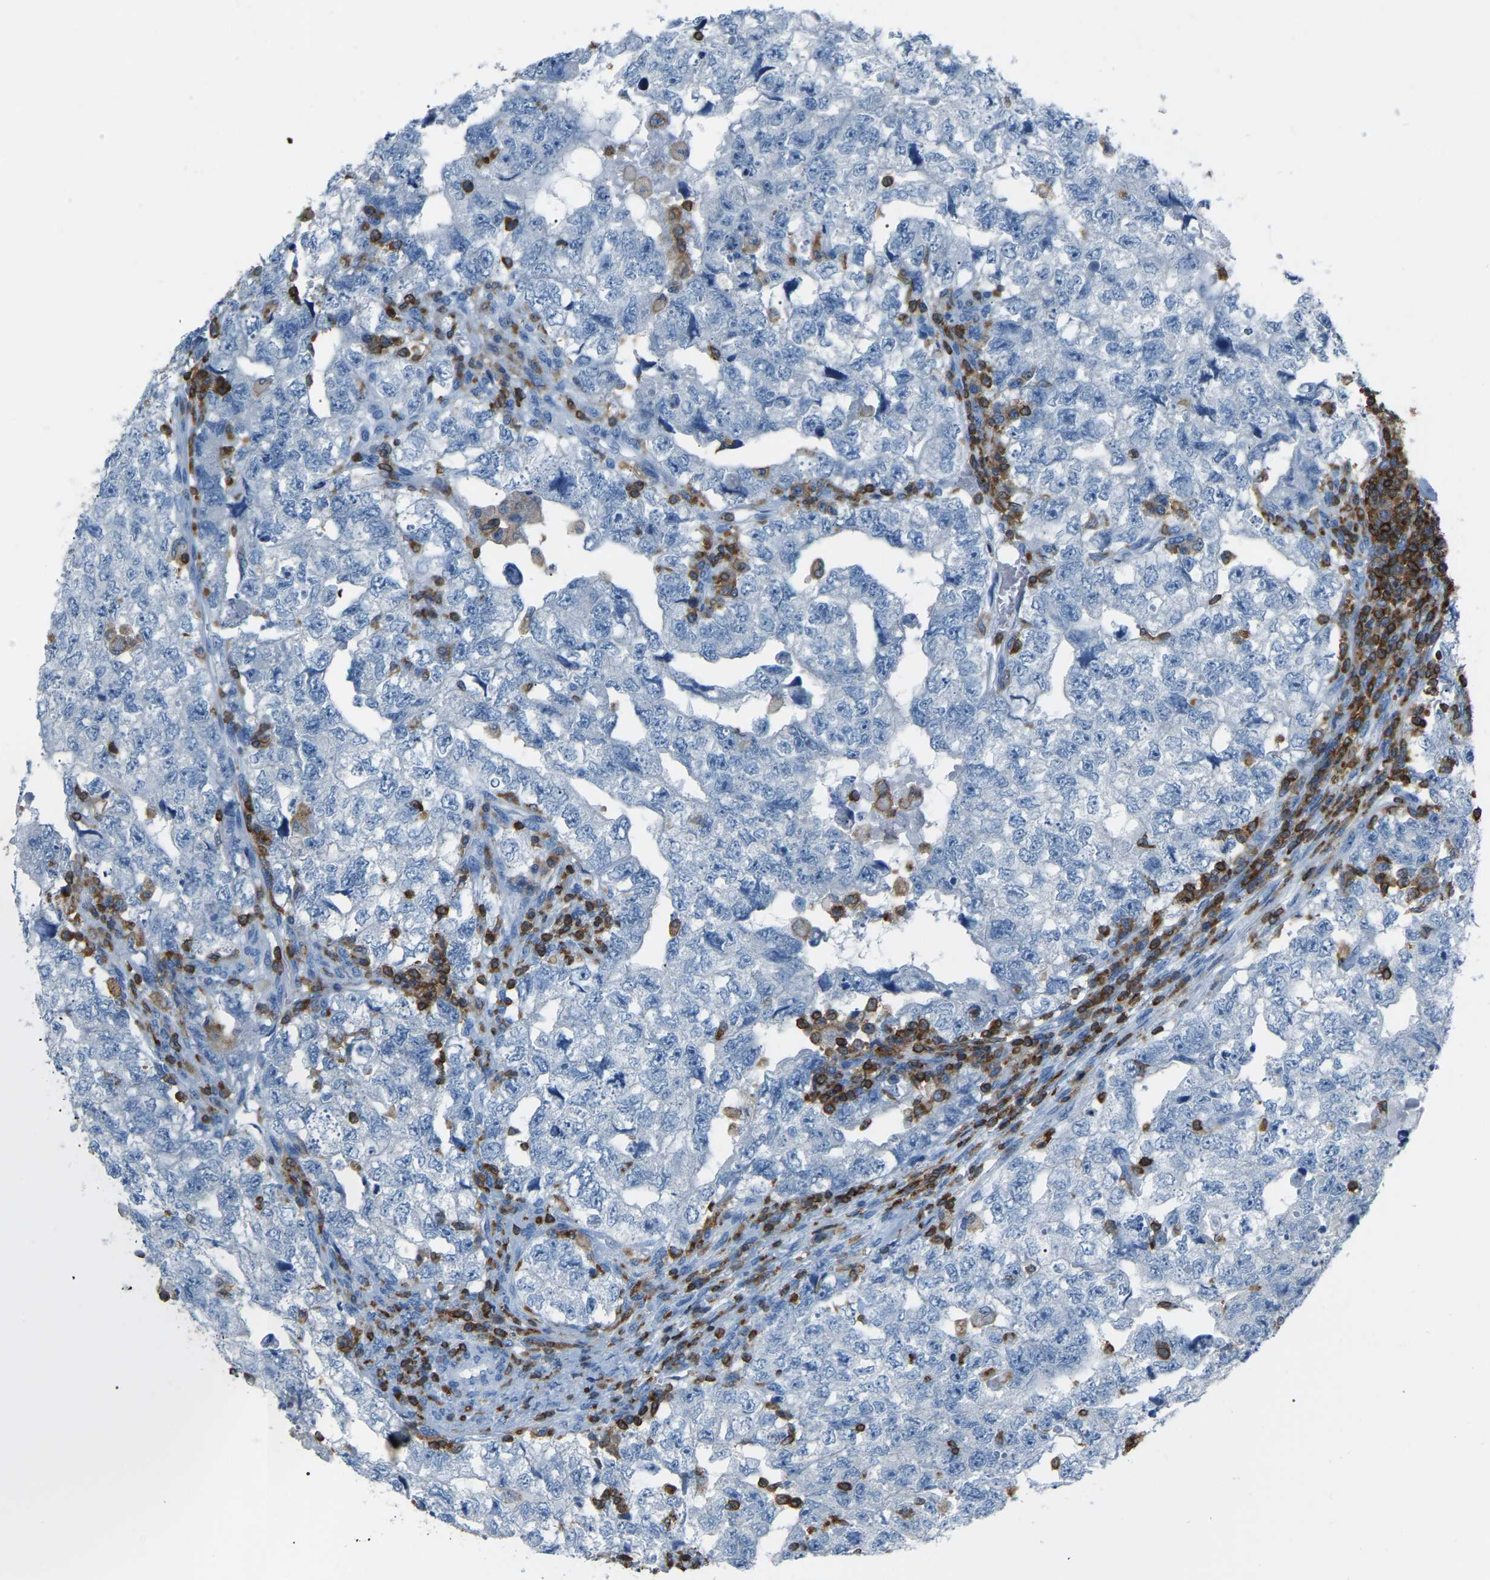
{"staining": {"intensity": "negative", "quantity": "none", "location": "none"}, "tissue": "testis cancer", "cell_type": "Tumor cells", "image_type": "cancer", "snomed": [{"axis": "morphology", "description": "Carcinoma, Embryonal, NOS"}, {"axis": "topography", "description": "Testis"}], "caption": "DAB (3,3'-diaminobenzidine) immunohistochemical staining of human embryonal carcinoma (testis) shows no significant expression in tumor cells. Brightfield microscopy of immunohistochemistry (IHC) stained with DAB (3,3'-diaminobenzidine) (brown) and hematoxylin (blue), captured at high magnification.", "gene": "ARHGAP45", "patient": {"sex": "male", "age": 36}}